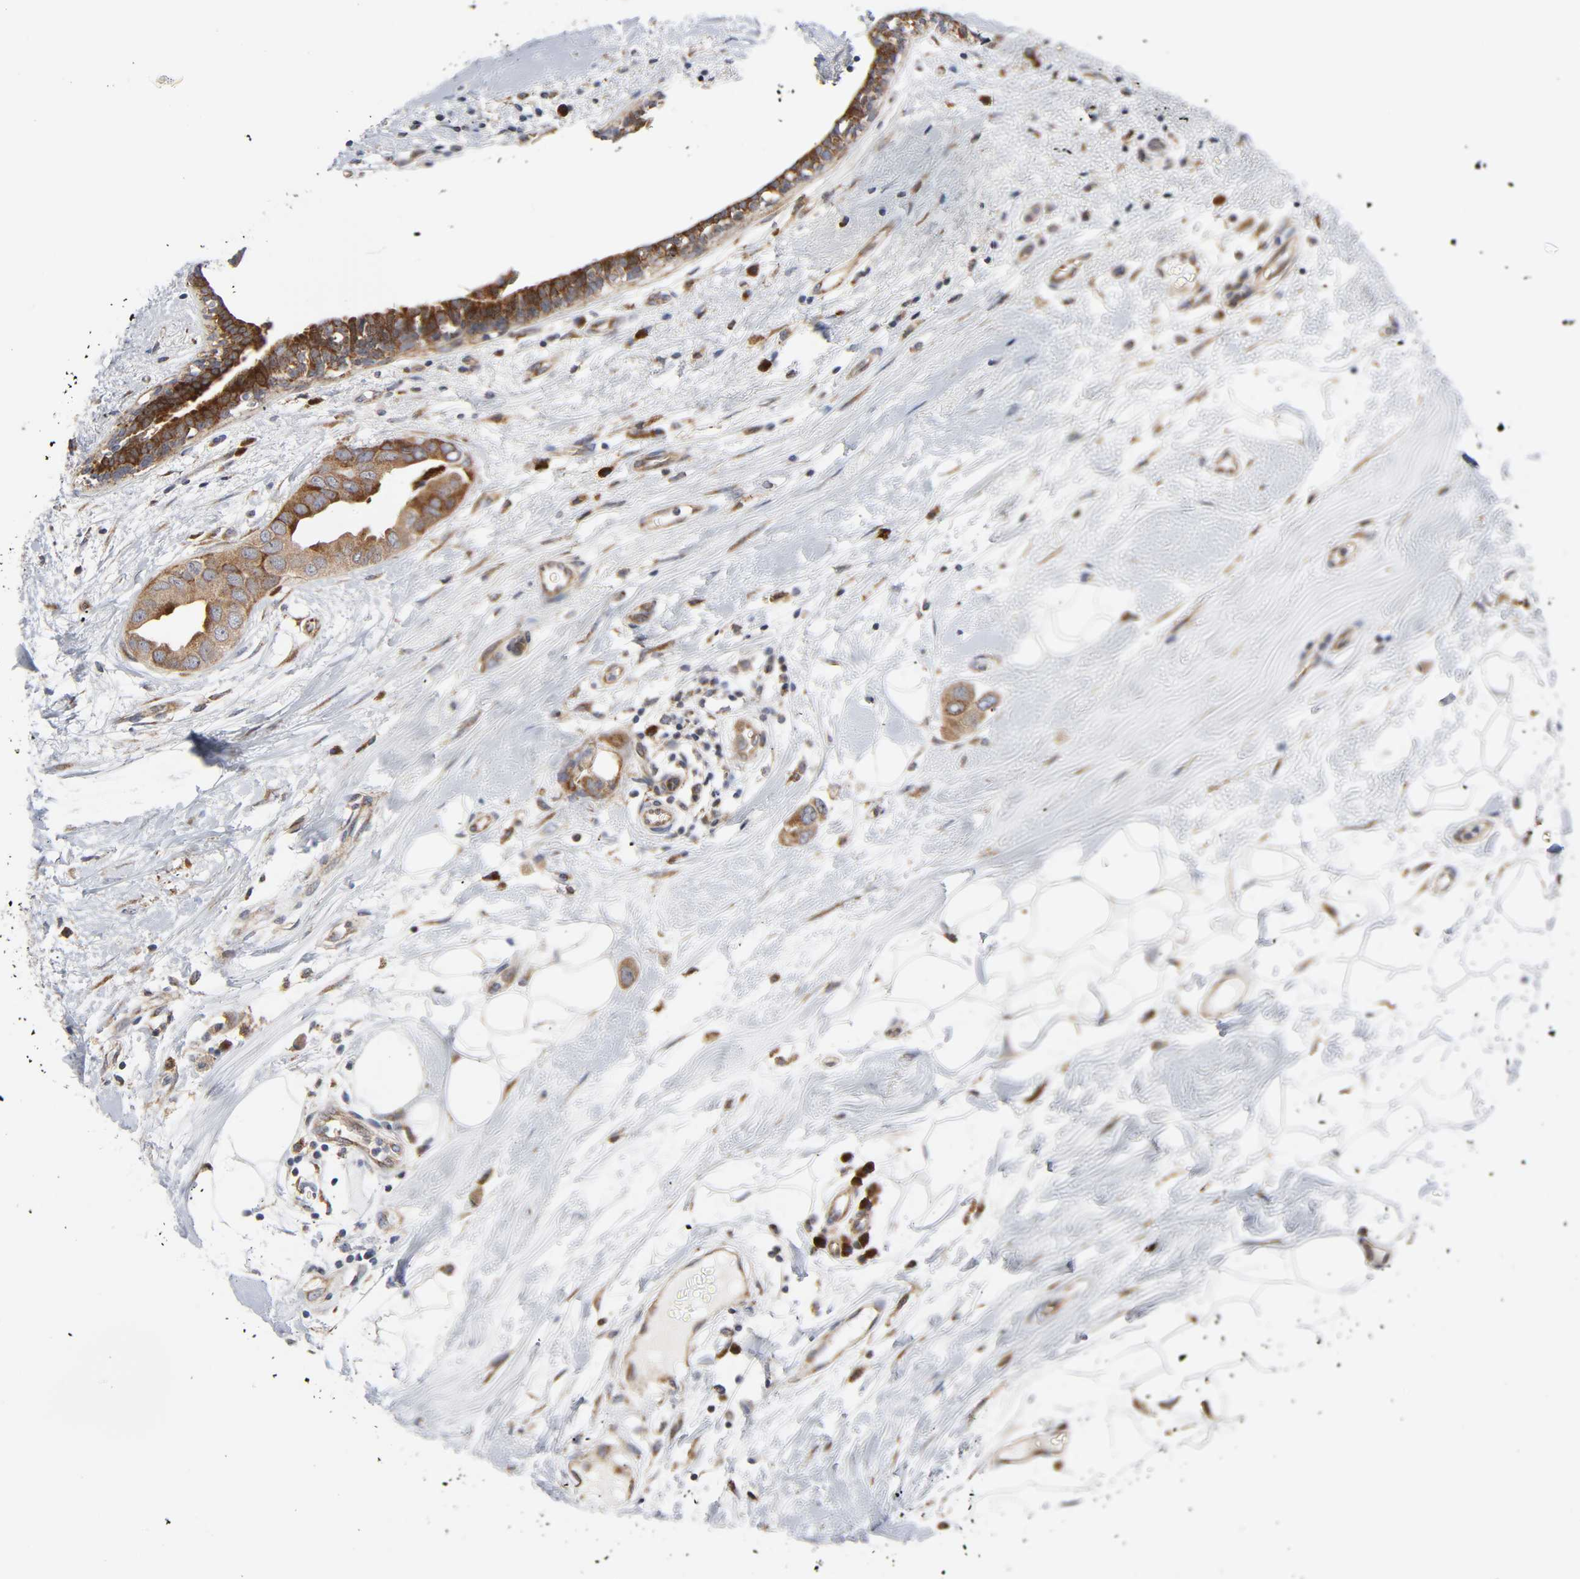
{"staining": {"intensity": "moderate", "quantity": ">75%", "location": "cytoplasmic/membranous"}, "tissue": "breast cancer", "cell_type": "Tumor cells", "image_type": "cancer", "snomed": [{"axis": "morphology", "description": "Duct carcinoma"}, {"axis": "topography", "description": "Breast"}], "caption": "Human breast cancer (intraductal carcinoma) stained with a protein marker shows moderate staining in tumor cells.", "gene": "BAX", "patient": {"sex": "female", "age": 40}}